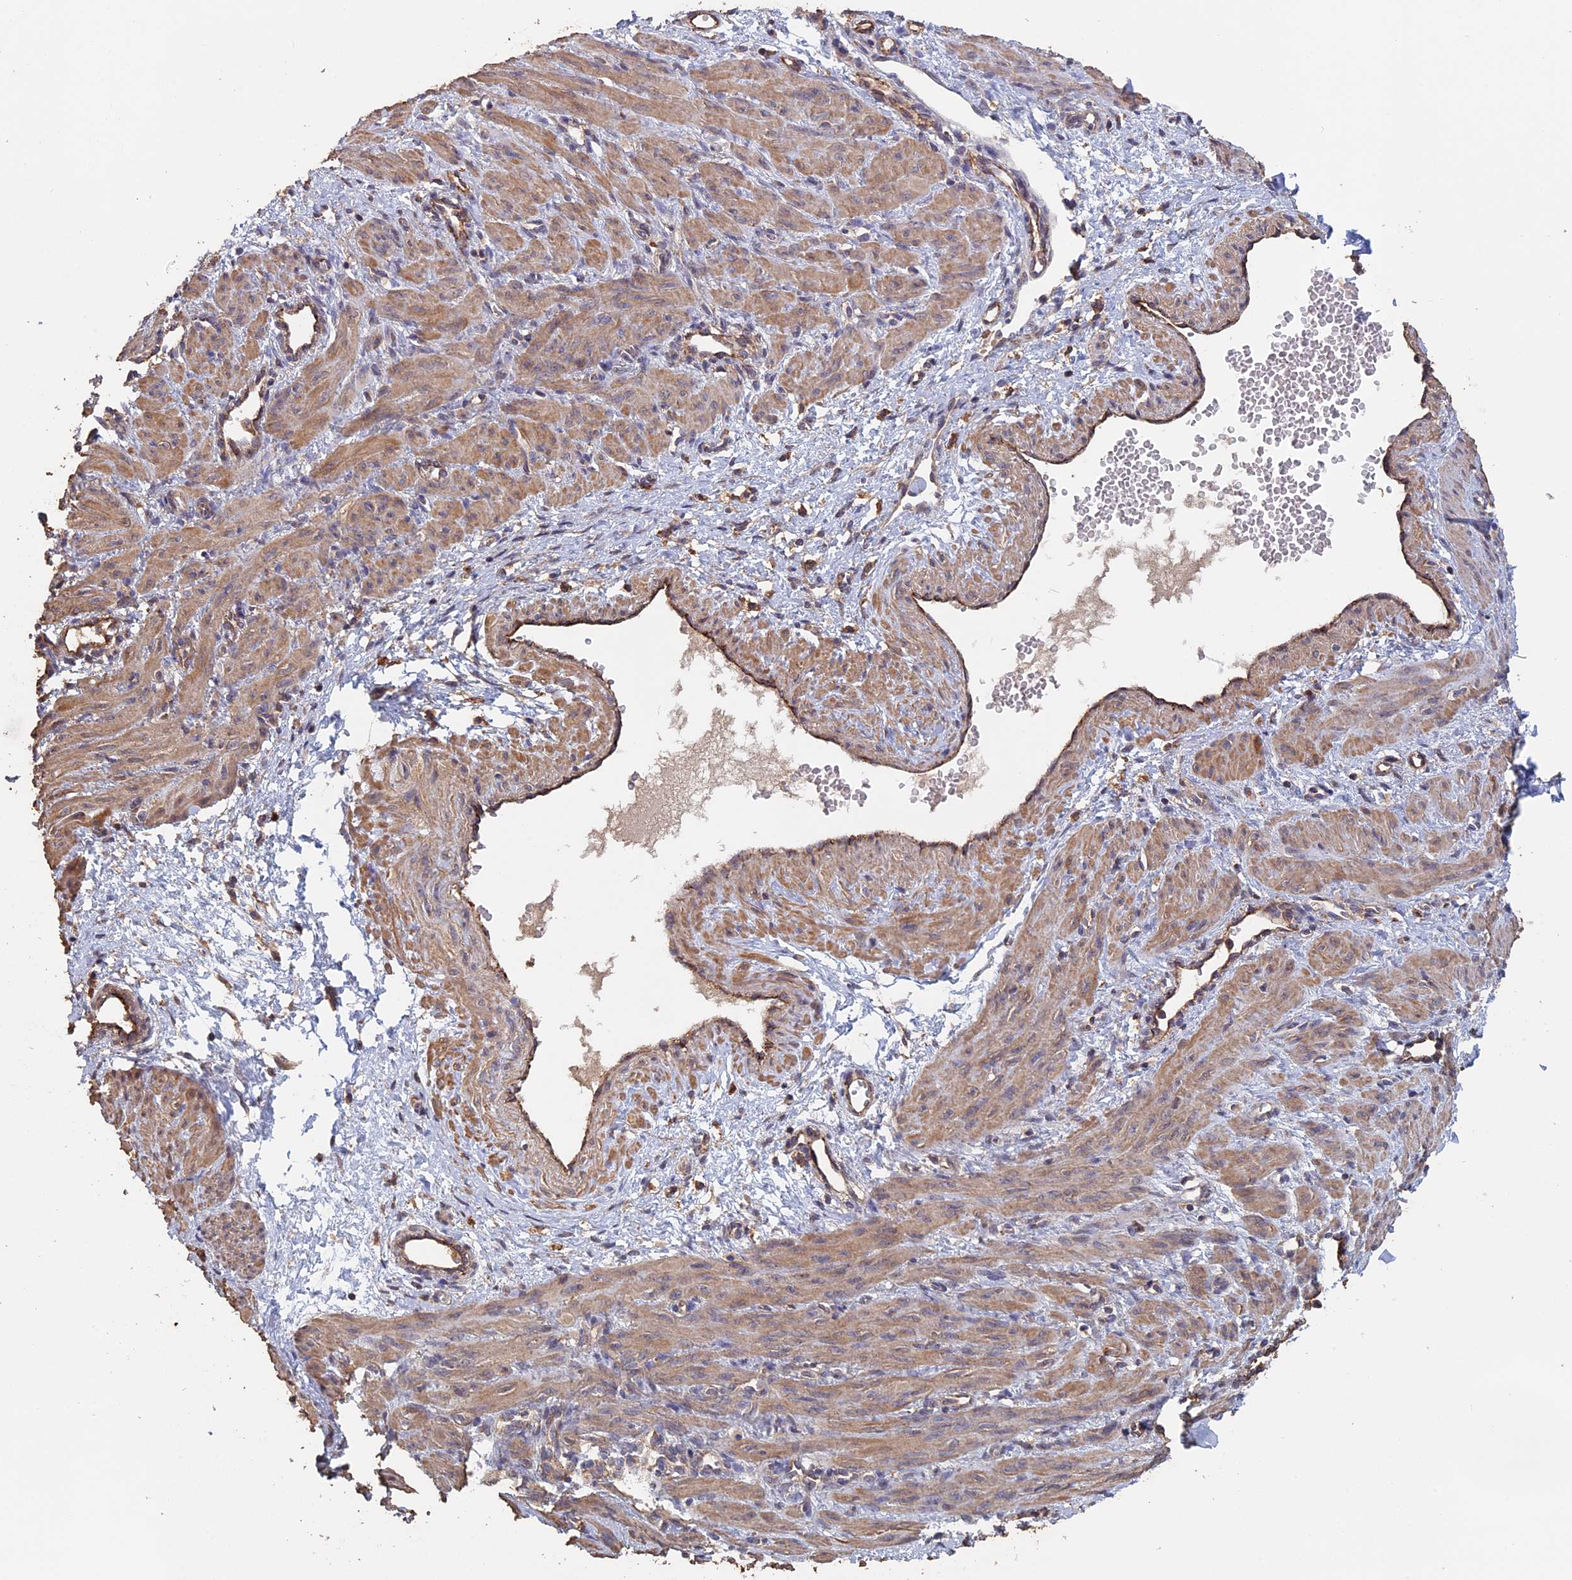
{"staining": {"intensity": "moderate", "quantity": ">75%", "location": "cytoplasmic/membranous"}, "tissue": "smooth muscle", "cell_type": "Smooth muscle cells", "image_type": "normal", "snomed": [{"axis": "morphology", "description": "Normal tissue, NOS"}, {"axis": "topography", "description": "Endometrium"}], "caption": "A histopathology image of human smooth muscle stained for a protein demonstrates moderate cytoplasmic/membranous brown staining in smooth muscle cells.", "gene": "PIGQ", "patient": {"sex": "female", "age": 33}}